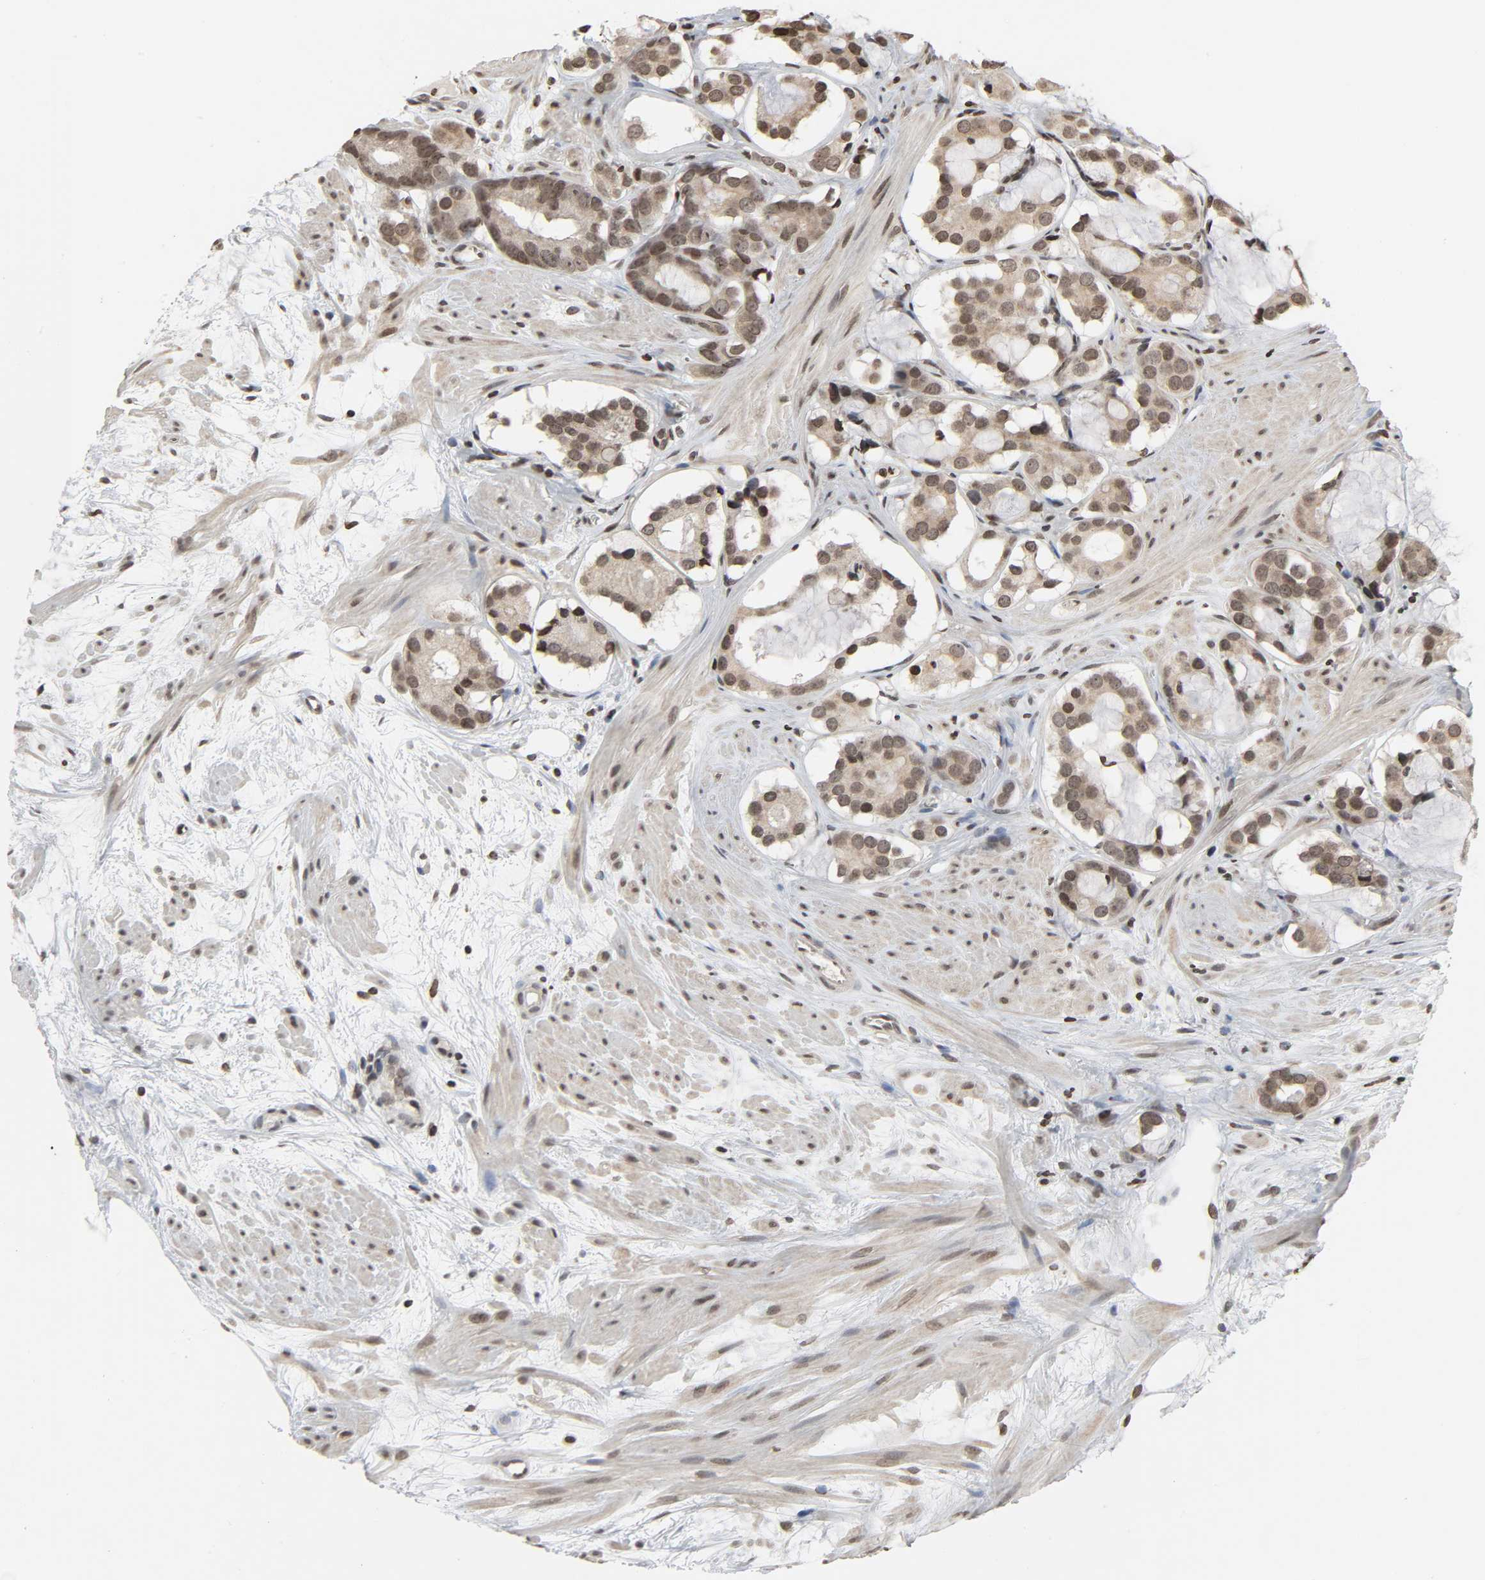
{"staining": {"intensity": "moderate", "quantity": ">75%", "location": "nuclear"}, "tissue": "prostate cancer", "cell_type": "Tumor cells", "image_type": "cancer", "snomed": [{"axis": "morphology", "description": "Adenocarcinoma, Low grade"}, {"axis": "topography", "description": "Prostate"}], "caption": "High-power microscopy captured an immunohistochemistry image of prostate cancer (low-grade adenocarcinoma), revealing moderate nuclear staining in about >75% of tumor cells.", "gene": "ELAVL1", "patient": {"sex": "male", "age": 57}}